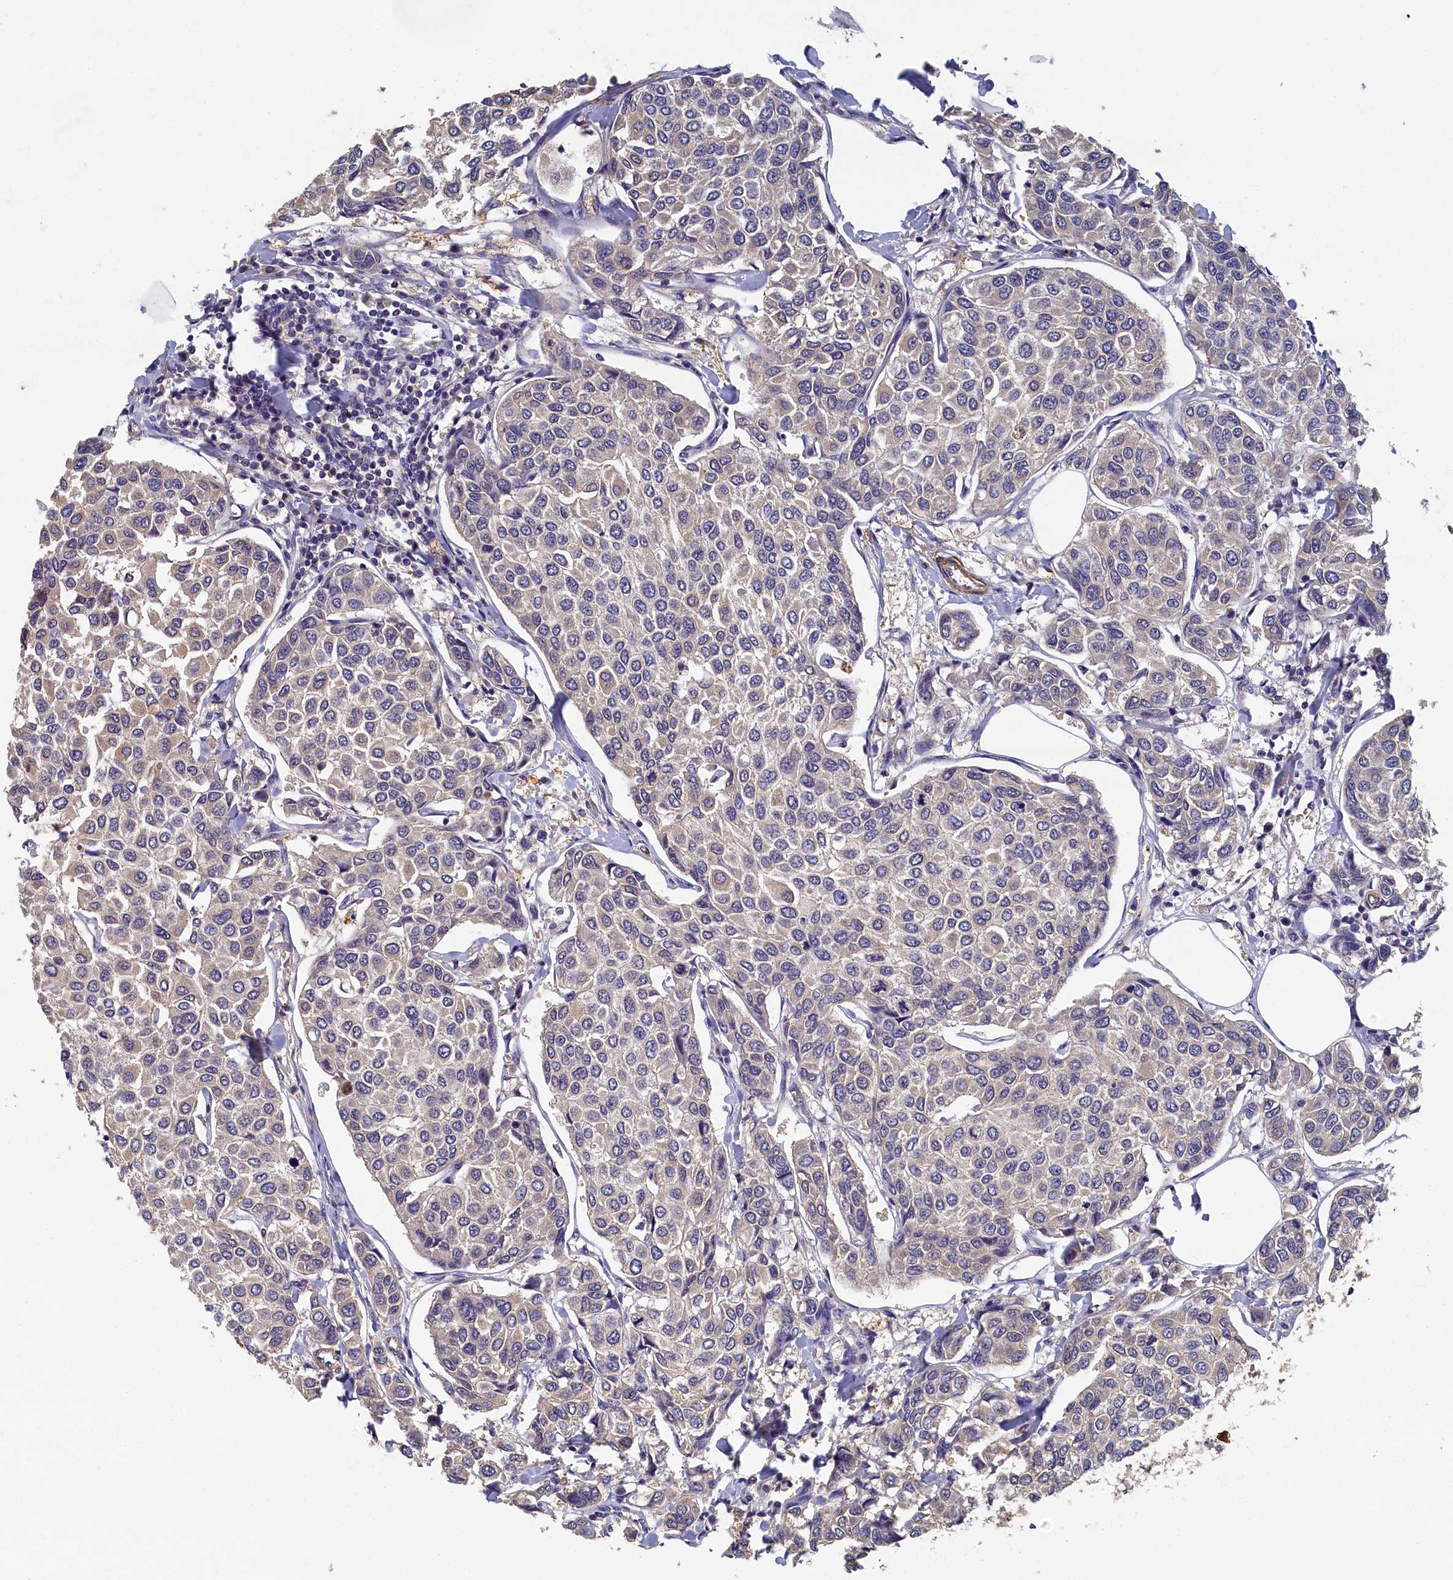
{"staining": {"intensity": "negative", "quantity": "none", "location": "none"}, "tissue": "breast cancer", "cell_type": "Tumor cells", "image_type": "cancer", "snomed": [{"axis": "morphology", "description": "Duct carcinoma"}, {"axis": "topography", "description": "Breast"}], "caption": "Breast invasive ductal carcinoma was stained to show a protein in brown. There is no significant expression in tumor cells.", "gene": "TBCB", "patient": {"sex": "female", "age": 55}}